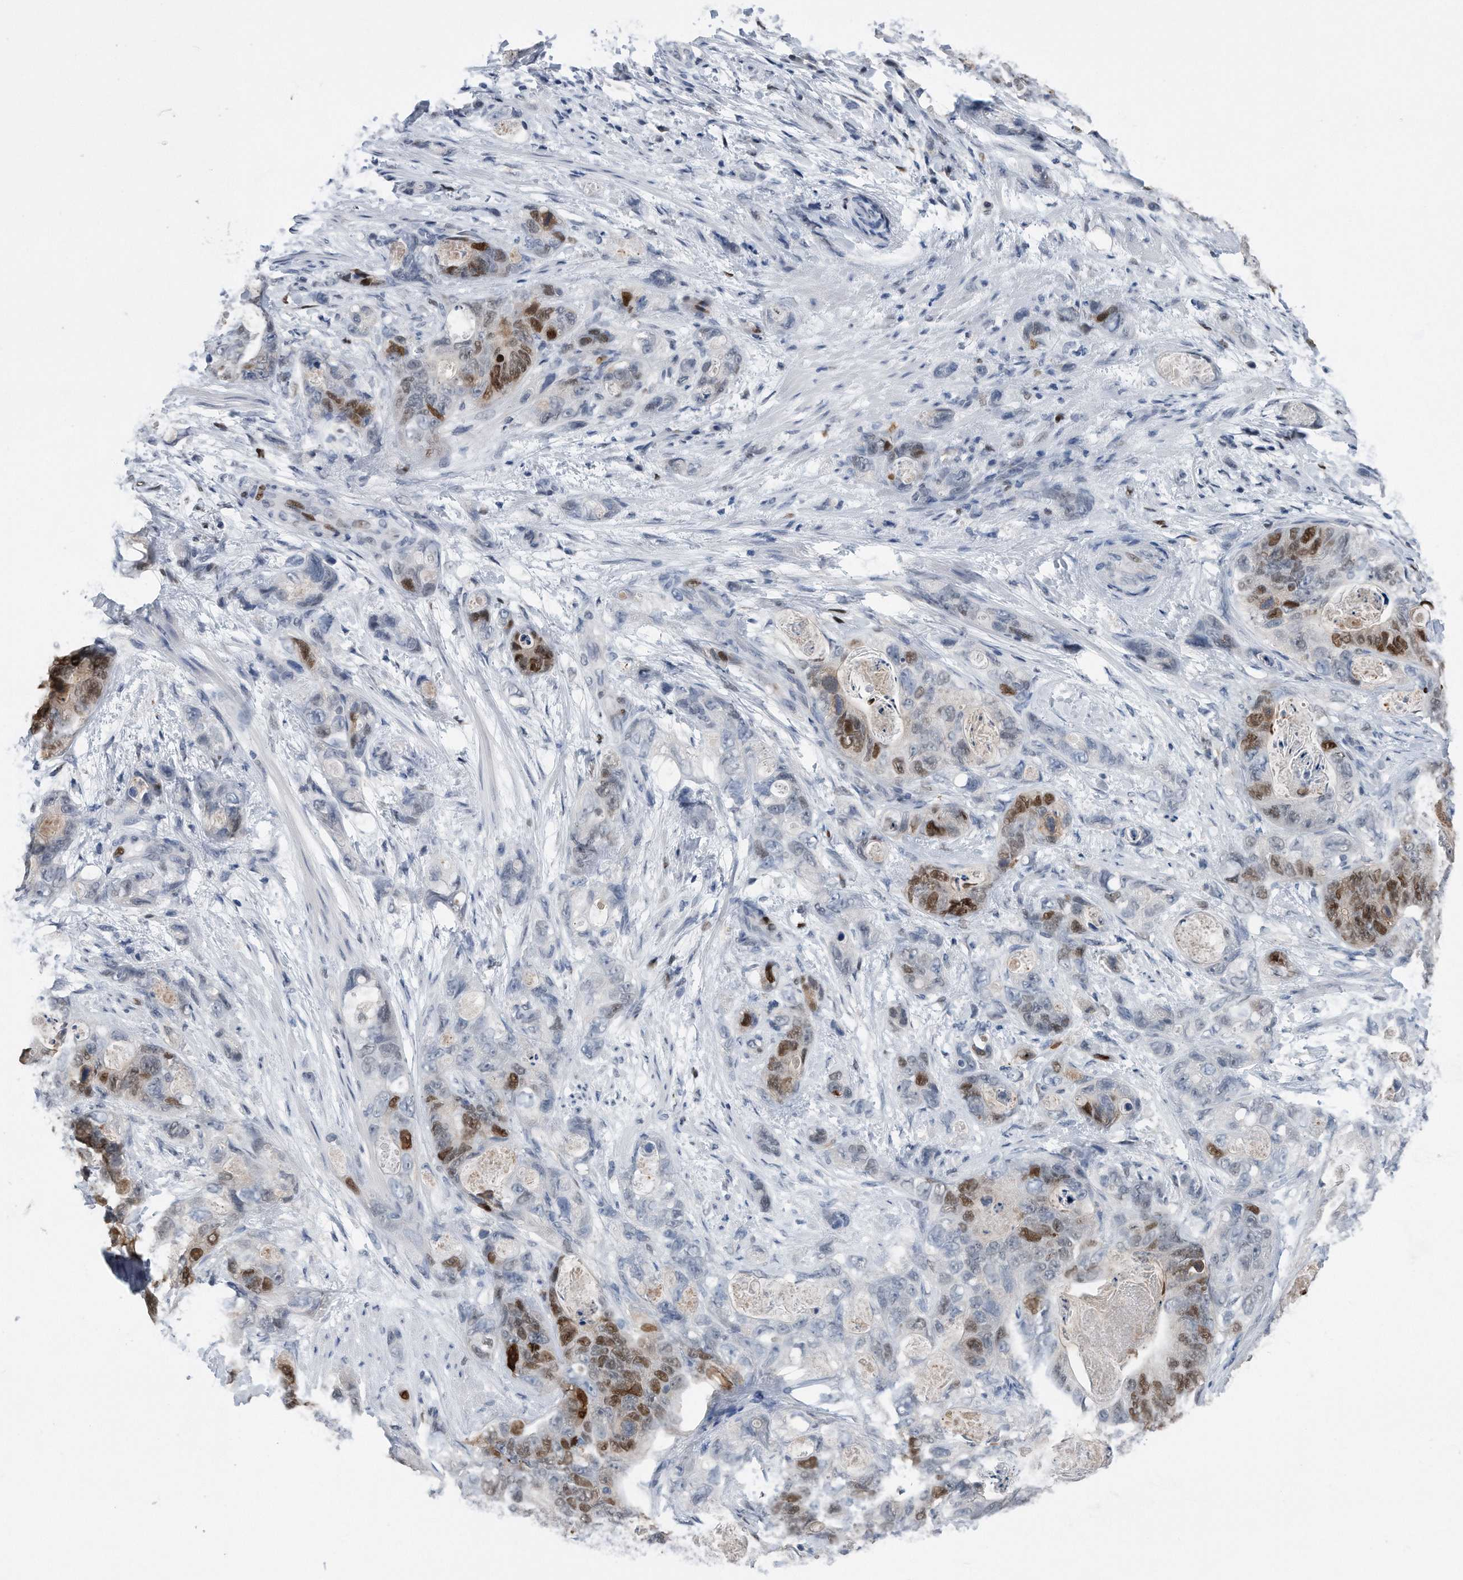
{"staining": {"intensity": "moderate", "quantity": "25%-75%", "location": "nuclear"}, "tissue": "stomach cancer", "cell_type": "Tumor cells", "image_type": "cancer", "snomed": [{"axis": "morphology", "description": "Normal tissue, NOS"}, {"axis": "morphology", "description": "Adenocarcinoma, NOS"}, {"axis": "topography", "description": "Stomach"}], "caption": "This is a photomicrograph of immunohistochemistry staining of stomach cancer (adenocarcinoma), which shows moderate positivity in the nuclear of tumor cells.", "gene": "PCNA", "patient": {"sex": "female", "age": 89}}